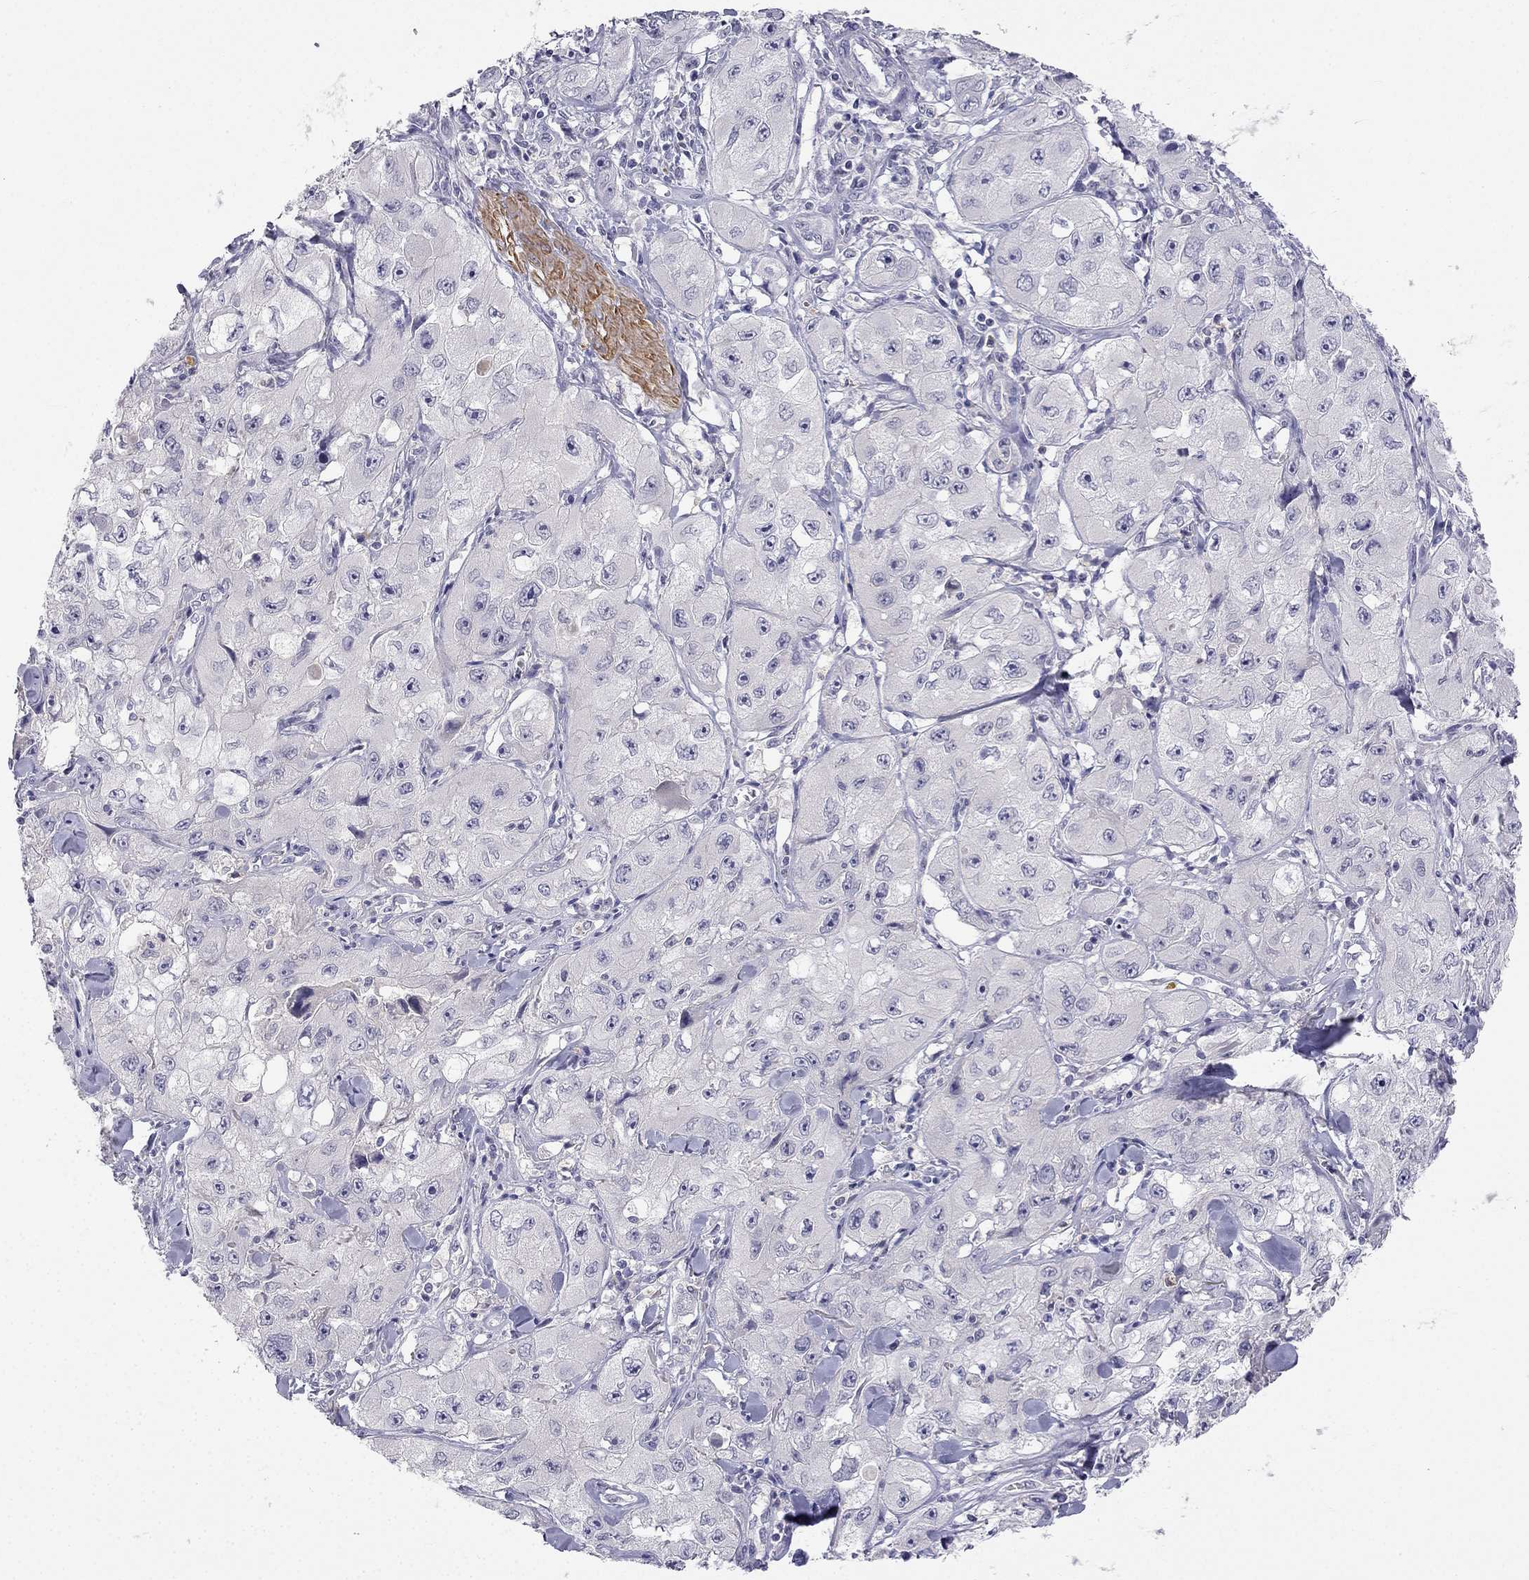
{"staining": {"intensity": "negative", "quantity": "none", "location": "none"}, "tissue": "skin cancer", "cell_type": "Tumor cells", "image_type": "cancer", "snomed": [{"axis": "morphology", "description": "Squamous cell carcinoma, NOS"}, {"axis": "topography", "description": "Skin"}, {"axis": "topography", "description": "Subcutis"}], "caption": "Skin squamous cell carcinoma was stained to show a protein in brown. There is no significant staining in tumor cells.", "gene": "C16orf89", "patient": {"sex": "male", "age": 73}}